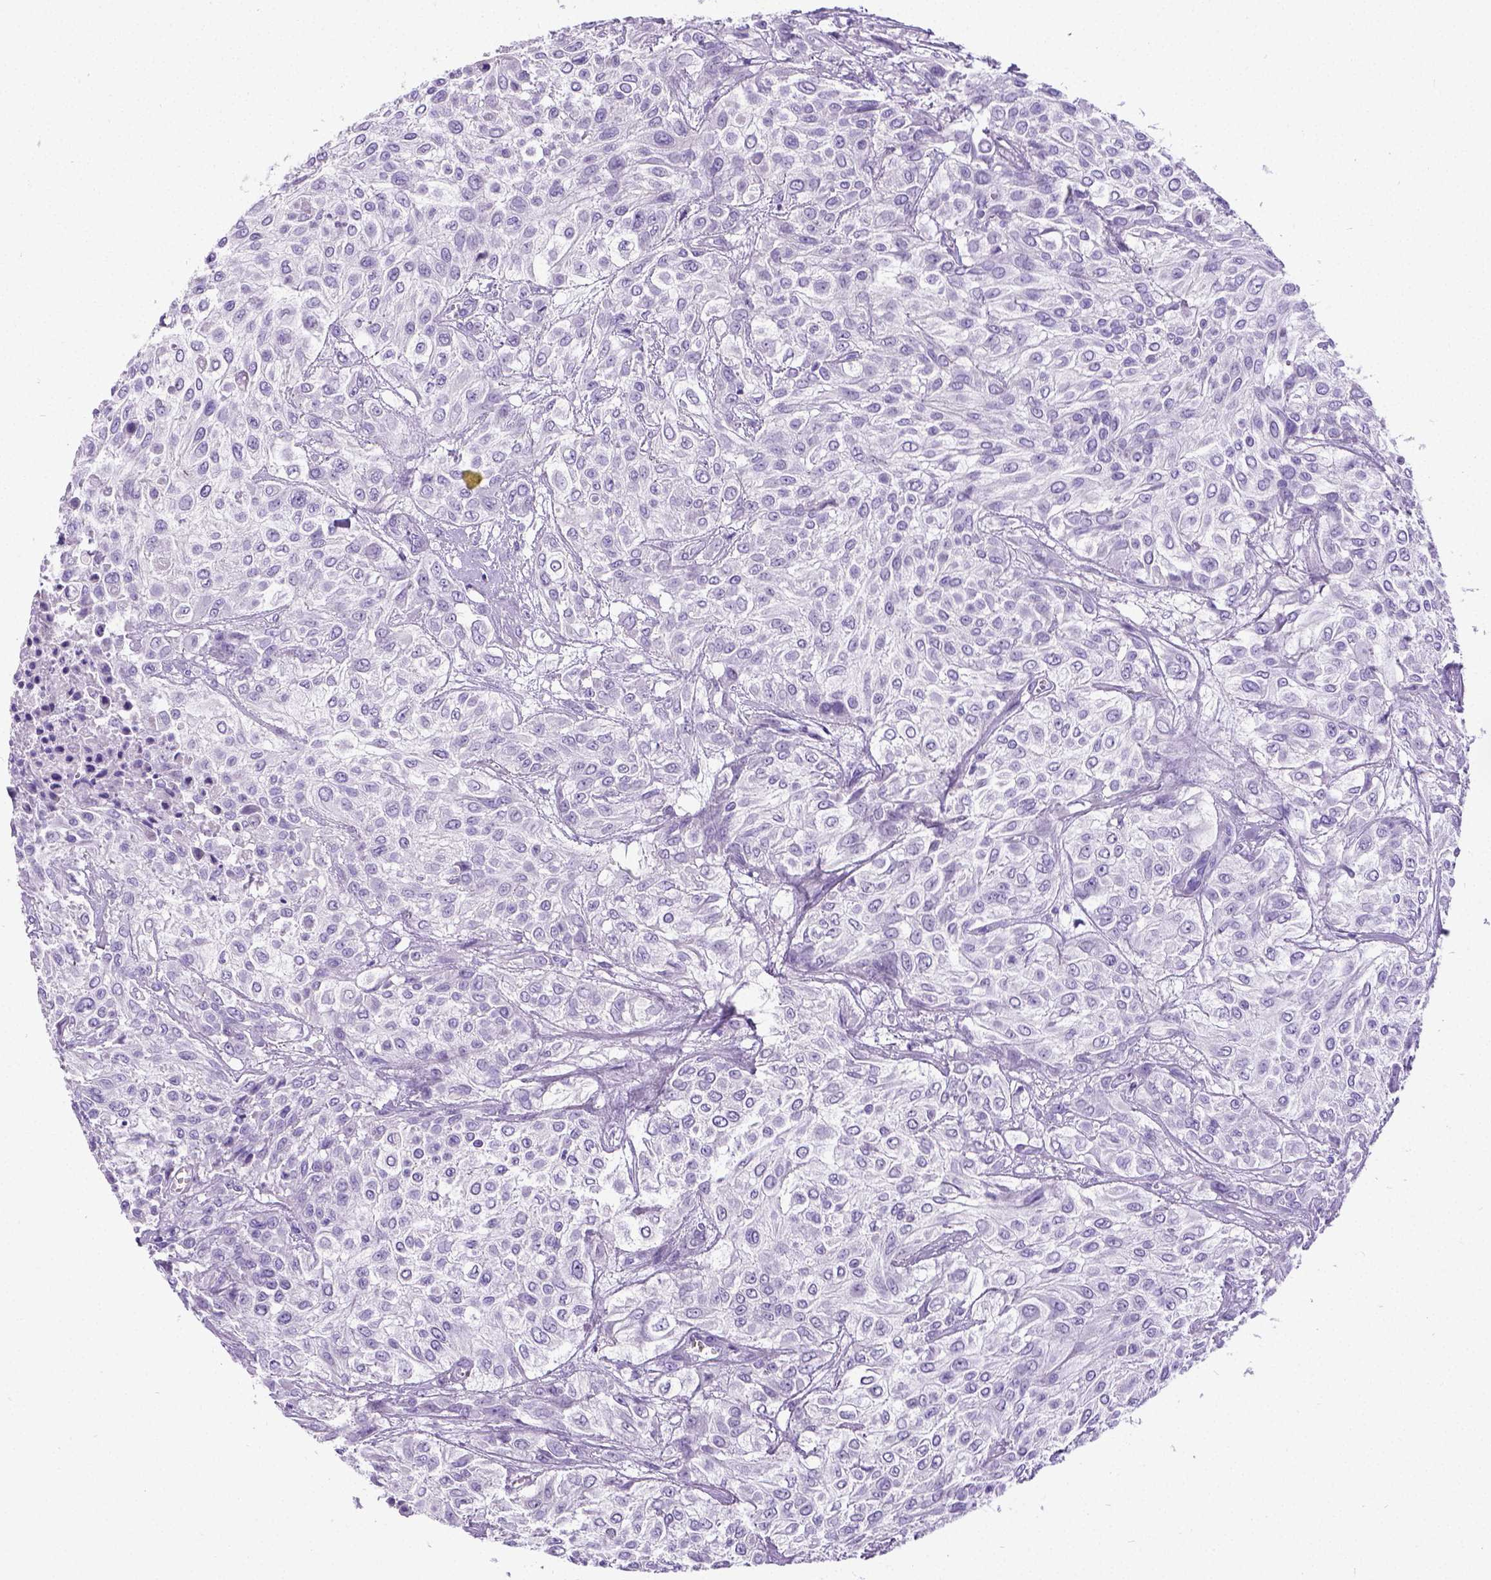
{"staining": {"intensity": "negative", "quantity": "none", "location": "none"}, "tissue": "urothelial cancer", "cell_type": "Tumor cells", "image_type": "cancer", "snomed": [{"axis": "morphology", "description": "Urothelial carcinoma, High grade"}, {"axis": "topography", "description": "Urinary bladder"}], "caption": "Protein analysis of urothelial carcinoma (high-grade) exhibits no significant positivity in tumor cells.", "gene": "SATB2", "patient": {"sex": "male", "age": 57}}